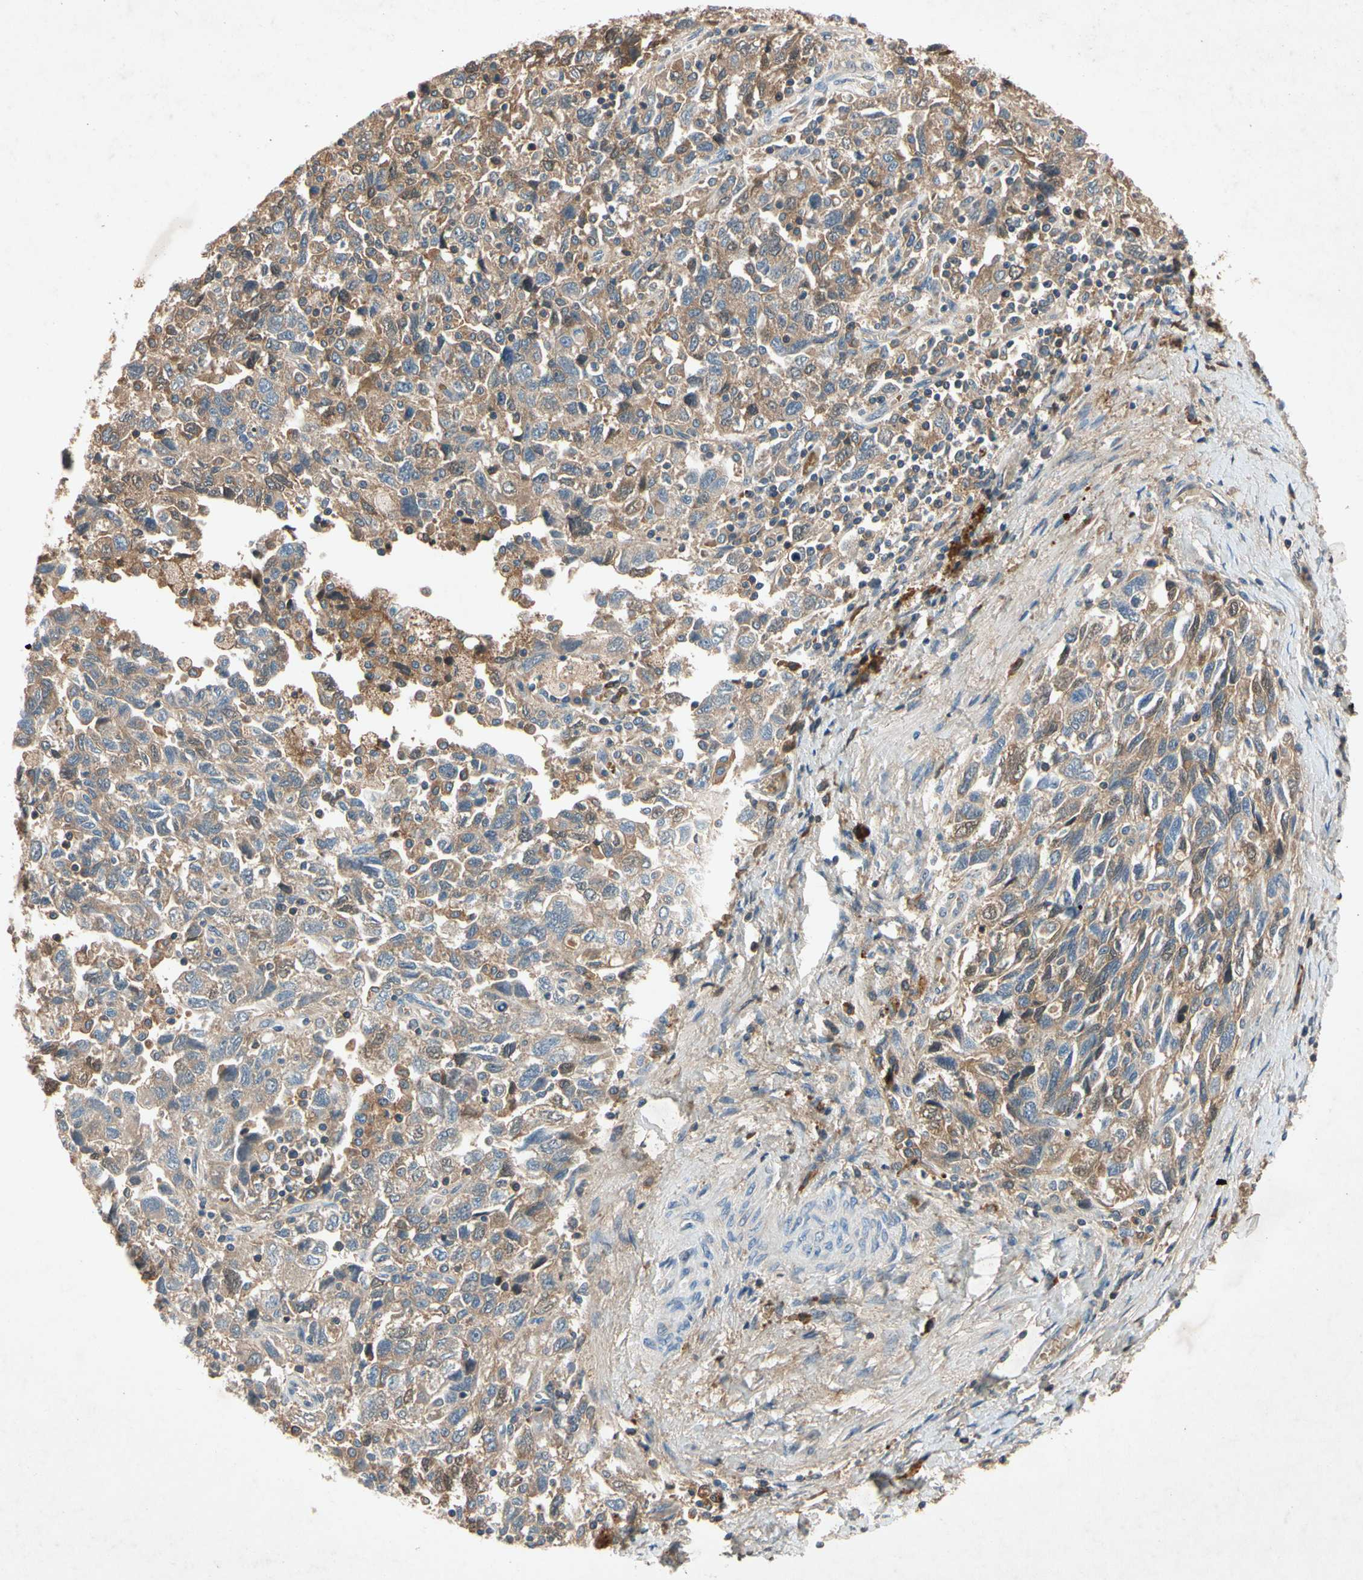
{"staining": {"intensity": "weak", "quantity": ">75%", "location": "cytoplasmic/membranous"}, "tissue": "ovarian cancer", "cell_type": "Tumor cells", "image_type": "cancer", "snomed": [{"axis": "morphology", "description": "Carcinoma, NOS"}, {"axis": "morphology", "description": "Cystadenocarcinoma, serous, NOS"}, {"axis": "topography", "description": "Ovary"}], "caption": "A histopathology image of human carcinoma (ovarian) stained for a protein displays weak cytoplasmic/membranous brown staining in tumor cells.", "gene": "IL1RL1", "patient": {"sex": "female", "age": 69}}